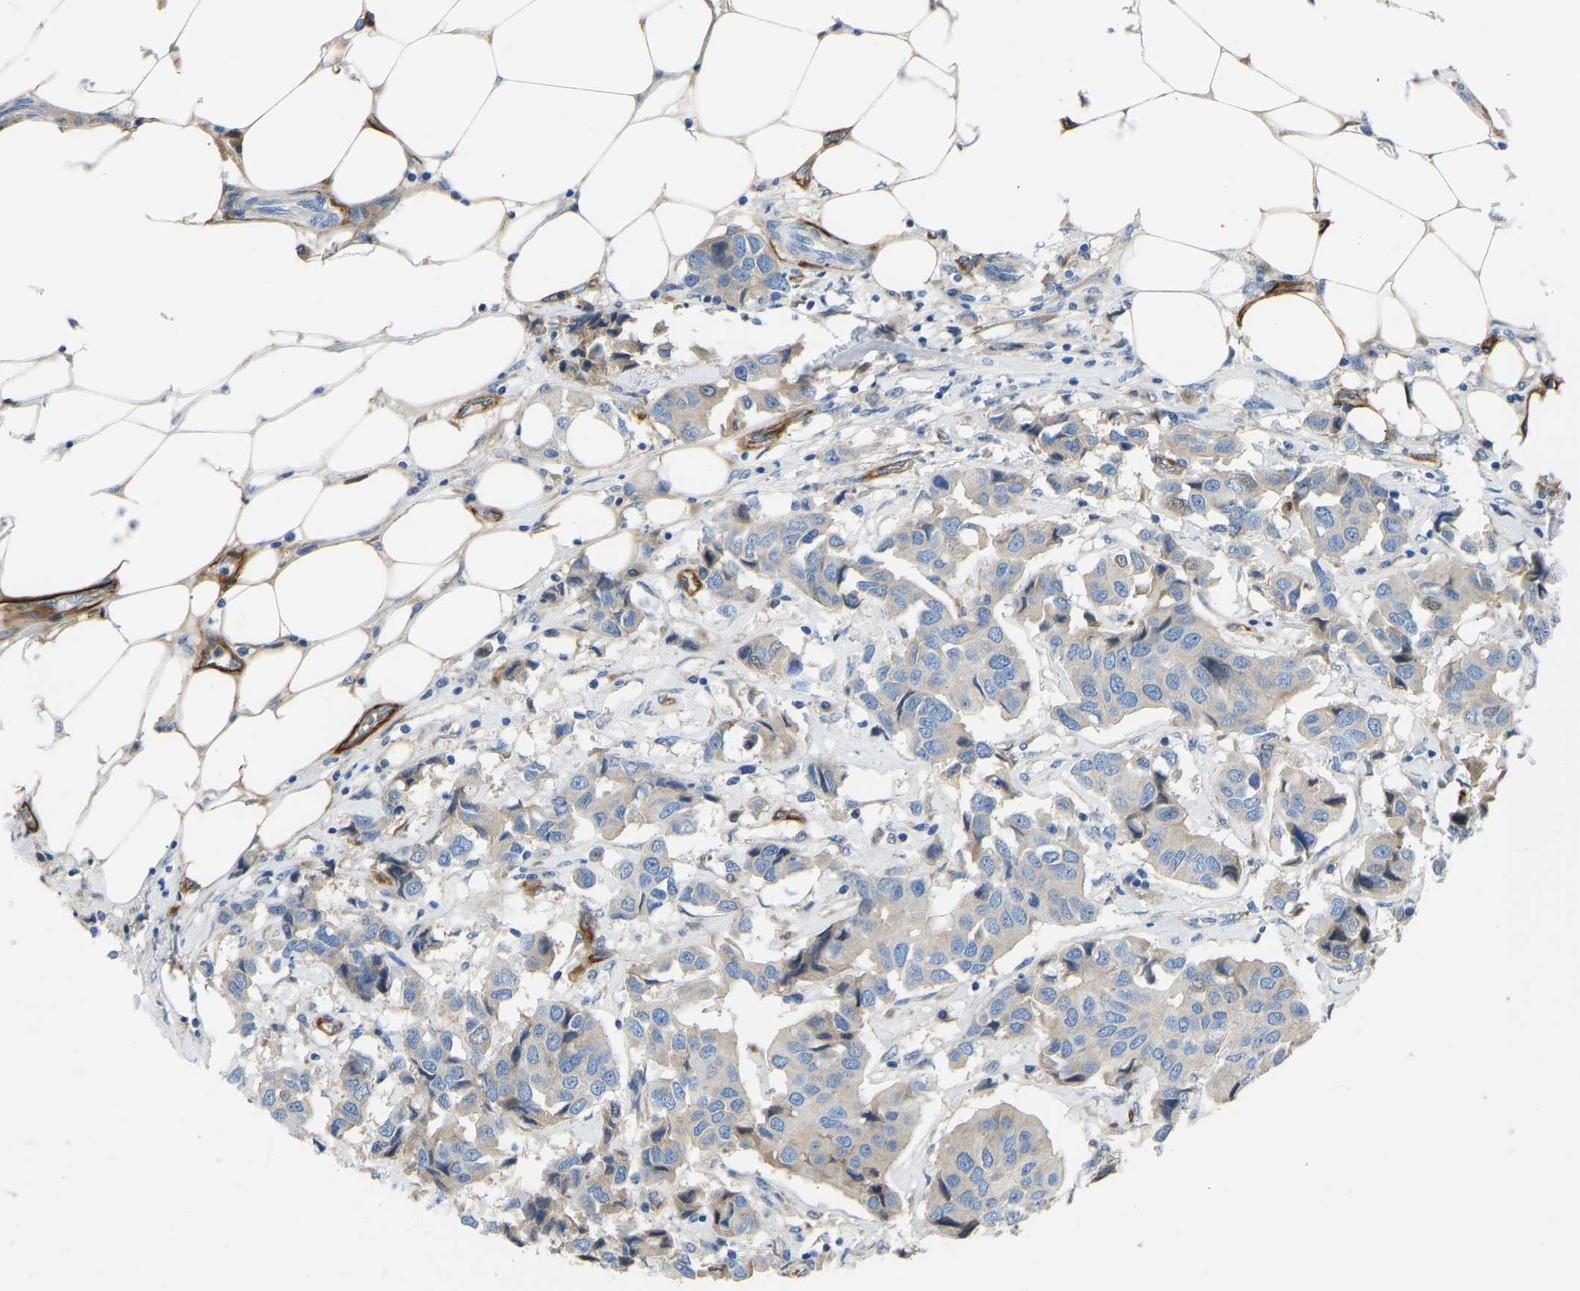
{"staining": {"intensity": "weak", "quantity": "<25%", "location": "cytoplasmic/membranous"}, "tissue": "breast cancer", "cell_type": "Tumor cells", "image_type": "cancer", "snomed": [{"axis": "morphology", "description": "Duct carcinoma"}, {"axis": "topography", "description": "Breast"}], "caption": "Immunohistochemistry (IHC) image of breast cancer stained for a protein (brown), which exhibits no positivity in tumor cells.", "gene": "COL15A1", "patient": {"sex": "female", "age": 80}}